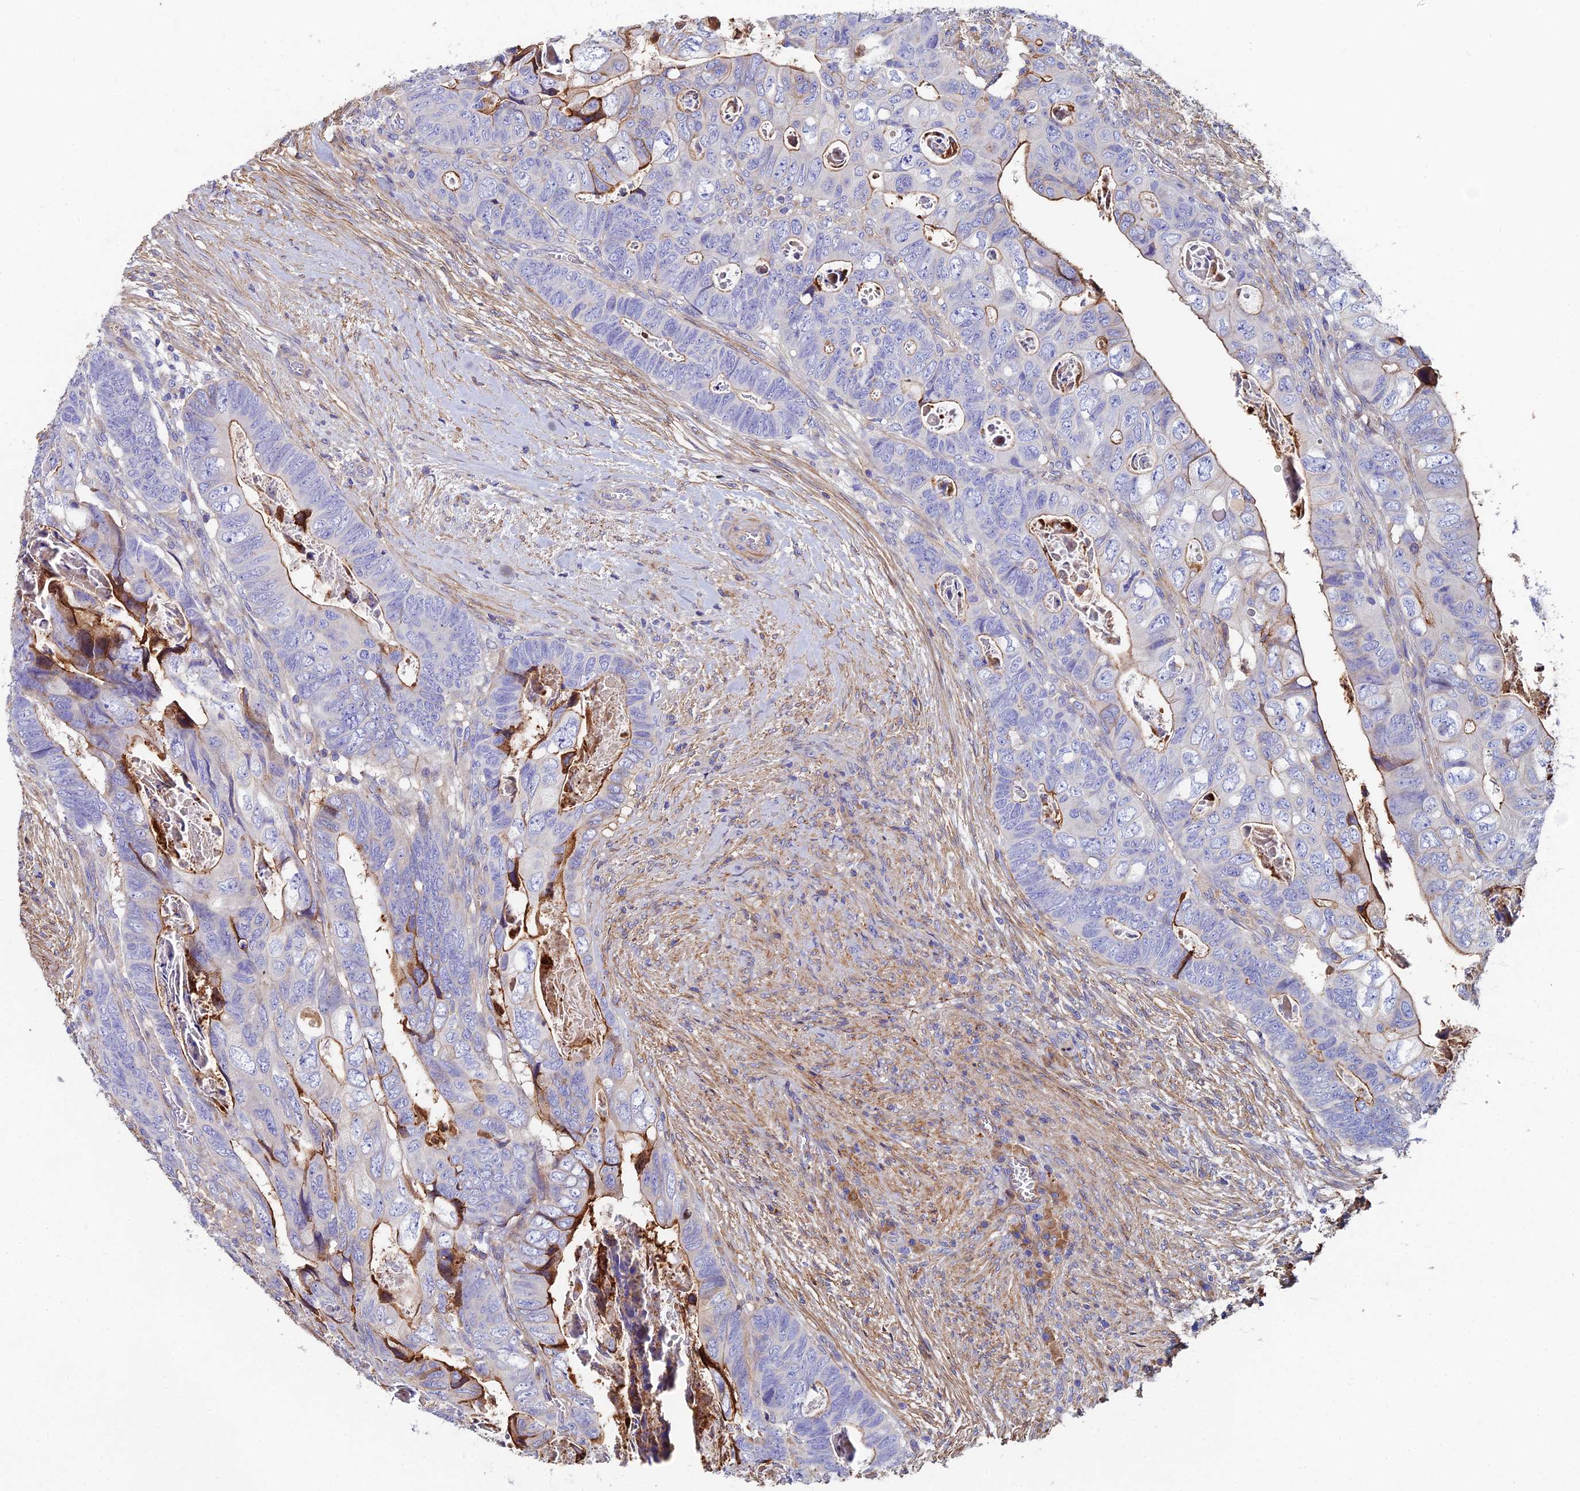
{"staining": {"intensity": "moderate", "quantity": "<25%", "location": "cytoplasmic/membranous"}, "tissue": "colorectal cancer", "cell_type": "Tumor cells", "image_type": "cancer", "snomed": [{"axis": "morphology", "description": "Adenocarcinoma, NOS"}, {"axis": "topography", "description": "Rectum"}], "caption": "Colorectal adenocarcinoma stained with DAB immunohistochemistry reveals low levels of moderate cytoplasmic/membranous positivity in about <25% of tumor cells.", "gene": "C6", "patient": {"sex": "female", "age": 78}}